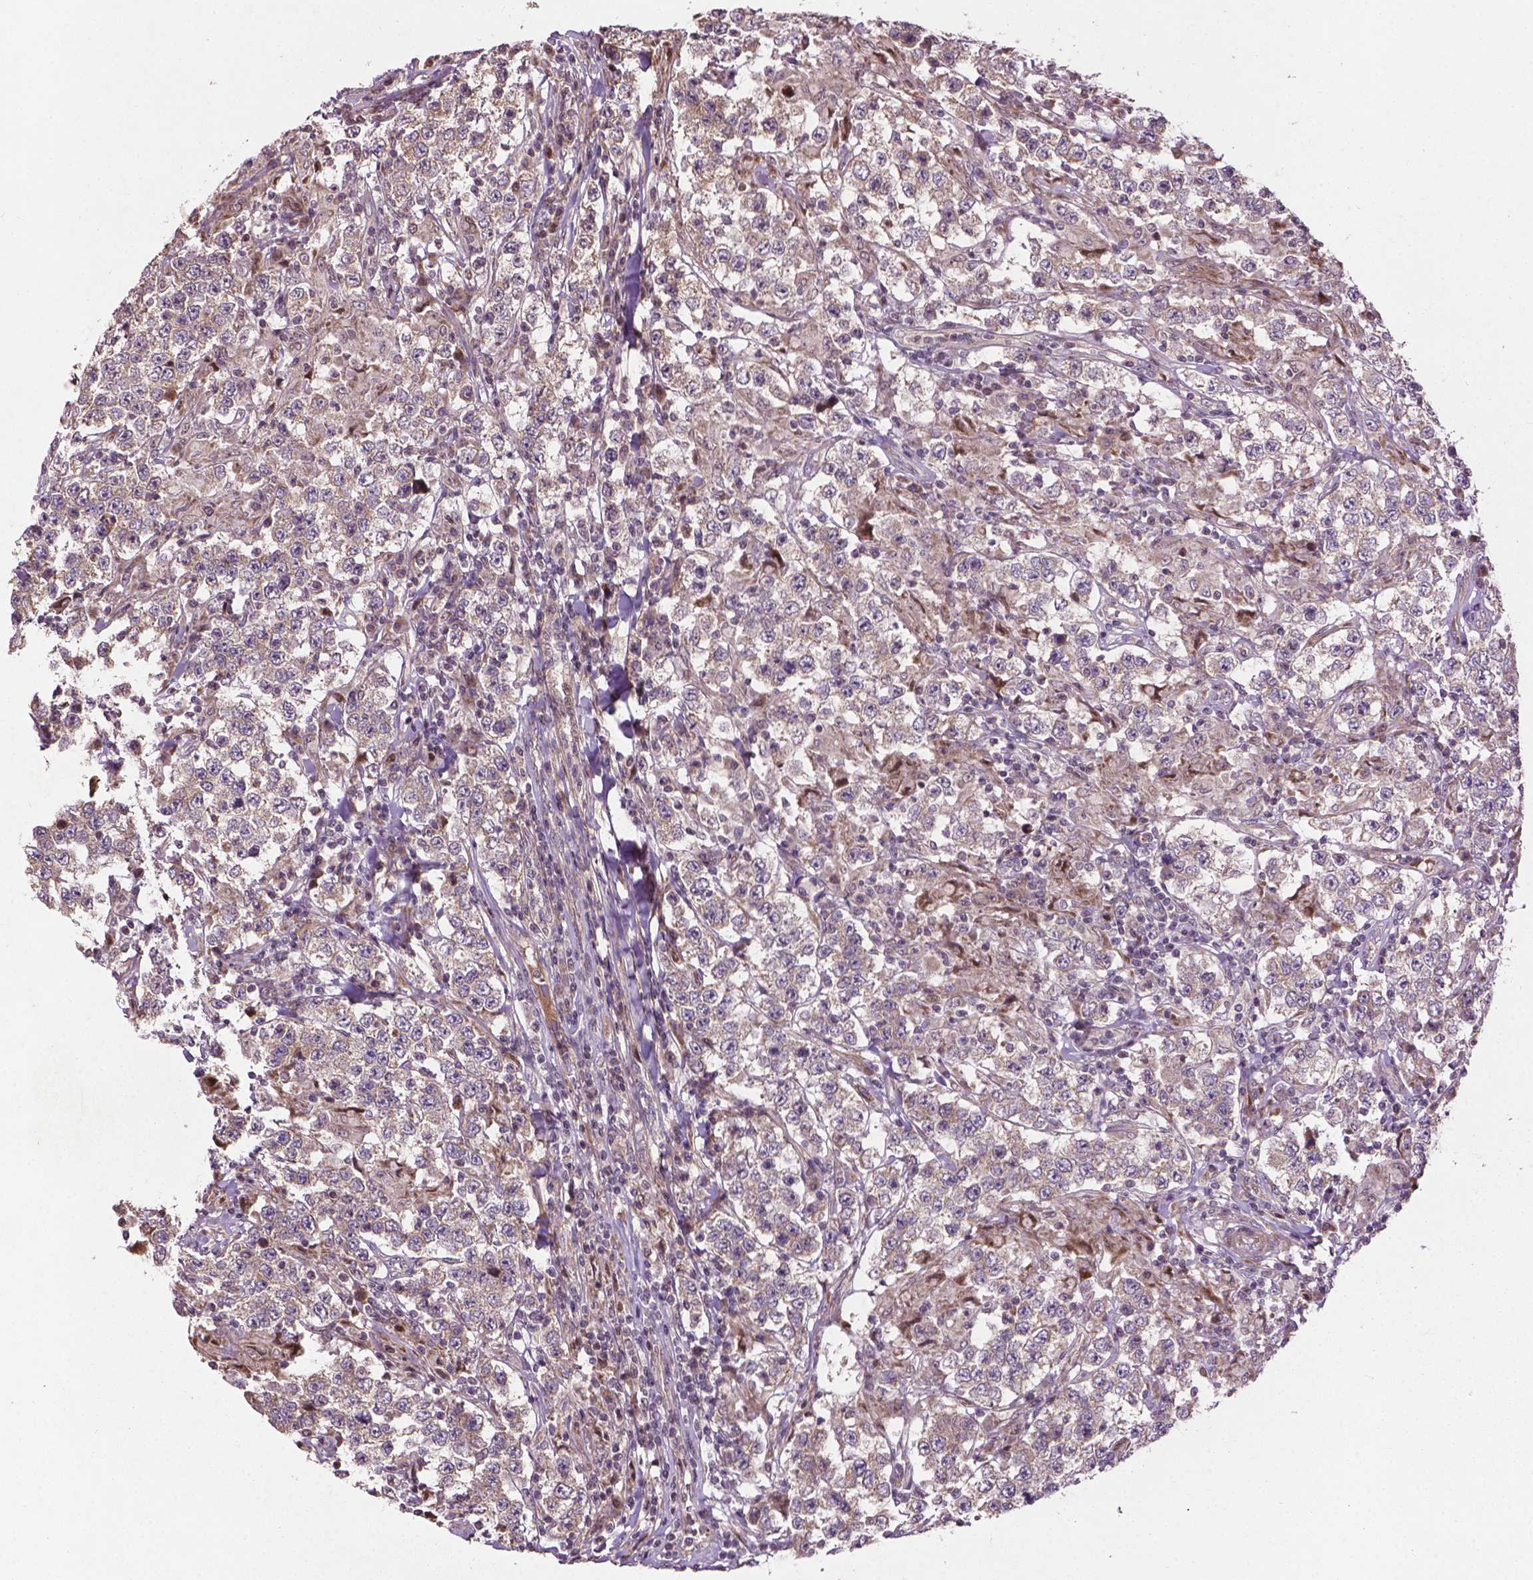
{"staining": {"intensity": "weak", "quantity": "25%-75%", "location": "cytoplasmic/membranous"}, "tissue": "testis cancer", "cell_type": "Tumor cells", "image_type": "cancer", "snomed": [{"axis": "morphology", "description": "Seminoma, NOS"}, {"axis": "morphology", "description": "Carcinoma, Embryonal, NOS"}, {"axis": "topography", "description": "Testis"}], "caption": "IHC photomicrograph of neoplastic tissue: human testis cancer (embryonal carcinoma) stained using IHC demonstrates low levels of weak protein expression localized specifically in the cytoplasmic/membranous of tumor cells, appearing as a cytoplasmic/membranous brown color.", "gene": "B3GALNT2", "patient": {"sex": "male", "age": 41}}